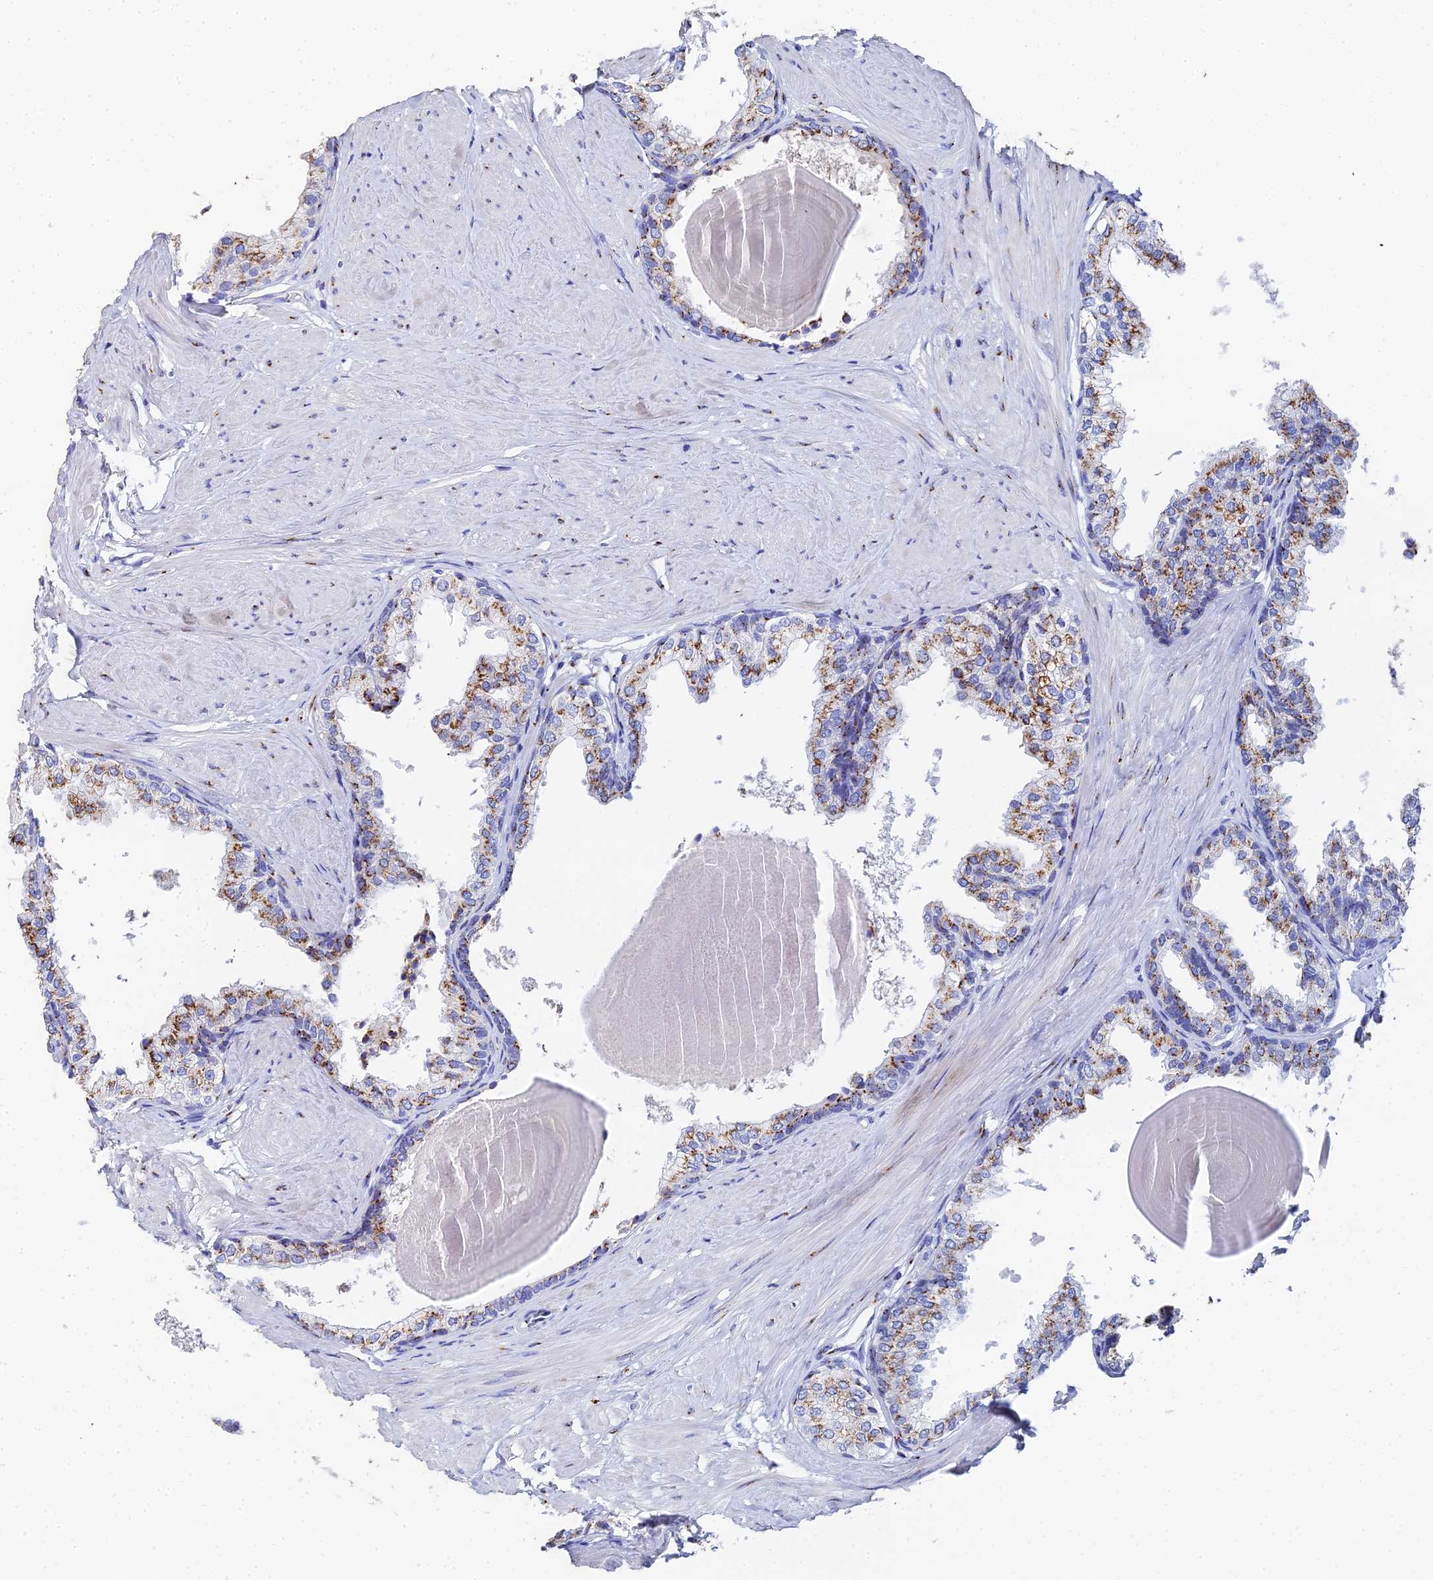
{"staining": {"intensity": "moderate", "quantity": ">75%", "location": "cytoplasmic/membranous"}, "tissue": "prostate", "cell_type": "Glandular cells", "image_type": "normal", "snomed": [{"axis": "morphology", "description": "Normal tissue, NOS"}, {"axis": "topography", "description": "Prostate"}], "caption": "A histopathology image of human prostate stained for a protein exhibits moderate cytoplasmic/membranous brown staining in glandular cells. The protein is stained brown, and the nuclei are stained in blue (DAB IHC with brightfield microscopy, high magnification).", "gene": "ENSG00000268674", "patient": {"sex": "male", "age": 48}}